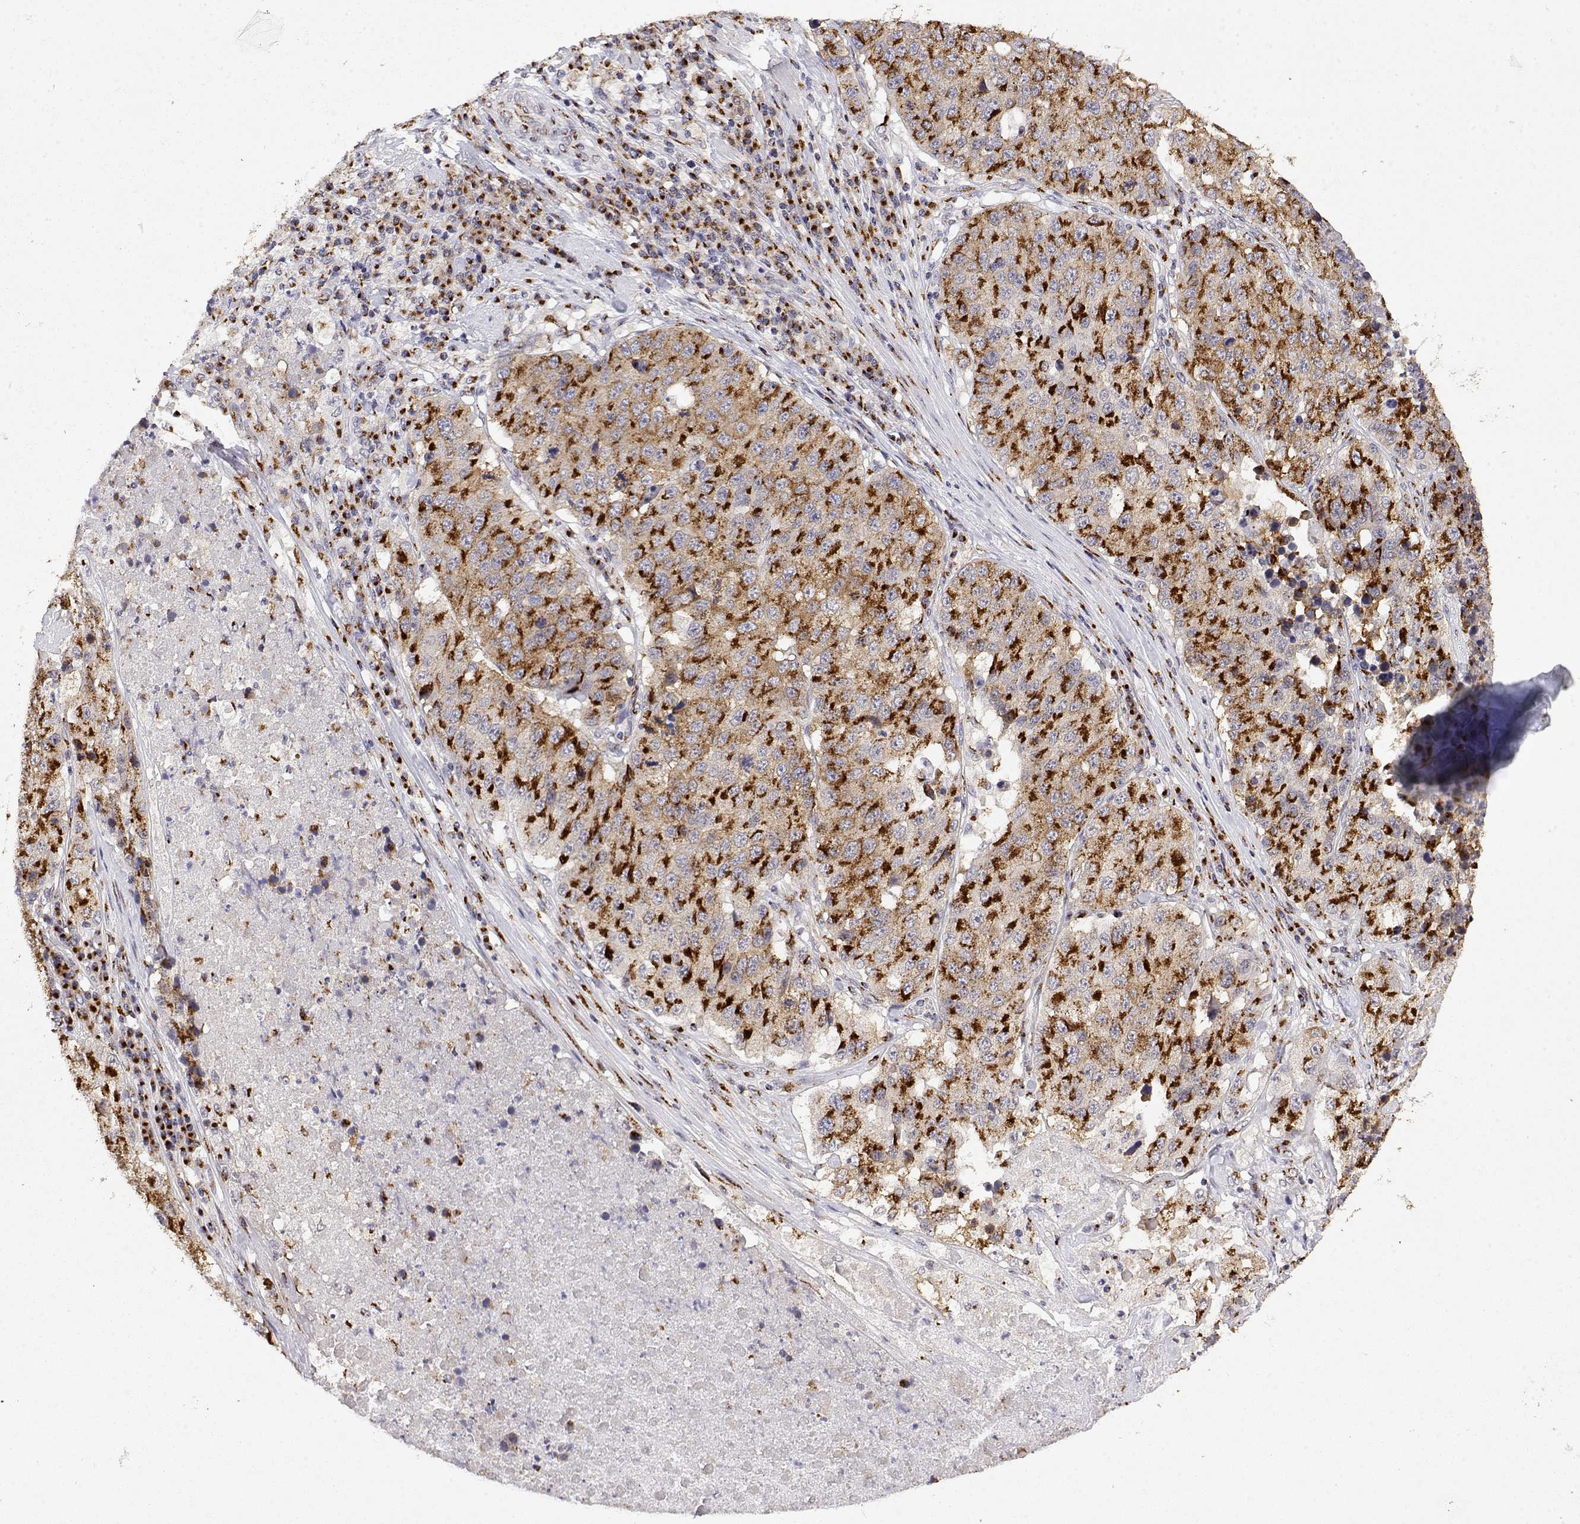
{"staining": {"intensity": "strong", "quantity": ">75%", "location": "cytoplasmic/membranous"}, "tissue": "stomach cancer", "cell_type": "Tumor cells", "image_type": "cancer", "snomed": [{"axis": "morphology", "description": "Adenocarcinoma, NOS"}, {"axis": "topography", "description": "Stomach"}], "caption": "Adenocarcinoma (stomach) tissue reveals strong cytoplasmic/membranous expression in approximately >75% of tumor cells, visualized by immunohistochemistry.", "gene": "YIPF3", "patient": {"sex": "male", "age": 71}}